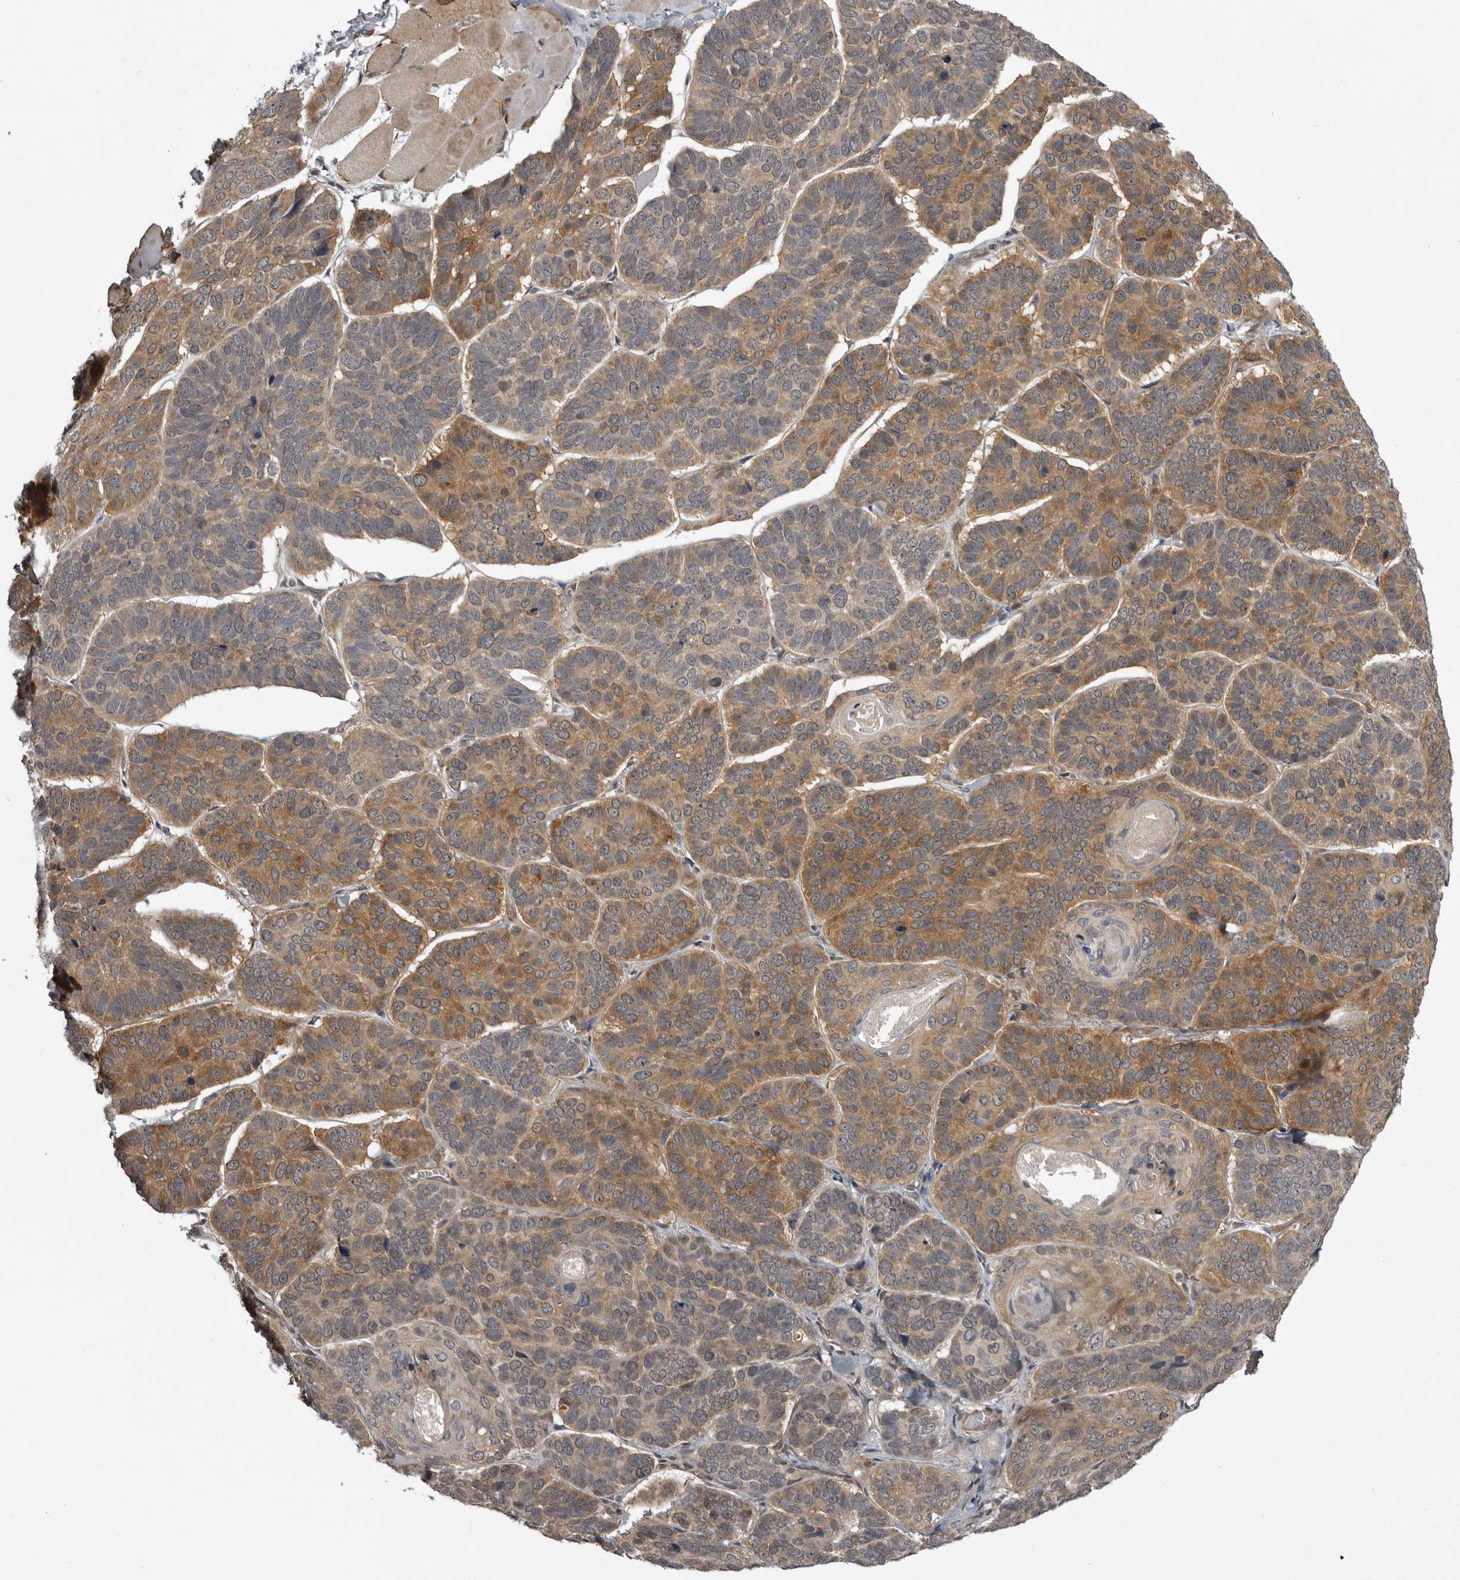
{"staining": {"intensity": "moderate", "quantity": ">75%", "location": "cytoplasmic/membranous"}, "tissue": "skin cancer", "cell_type": "Tumor cells", "image_type": "cancer", "snomed": [{"axis": "morphology", "description": "Basal cell carcinoma"}, {"axis": "topography", "description": "Skin"}], "caption": "Immunohistochemical staining of skin basal cell carcinoma exhibits moderate cytoplasmic/membranous protein expression in about >75% of tumor cells. (DAB (3,3'-diaminobenzidine) IHC, brown staining for protein, blue staining for nuclei).", "gene": "SNX16", "patient": {"sex": "male", "age": 62}}